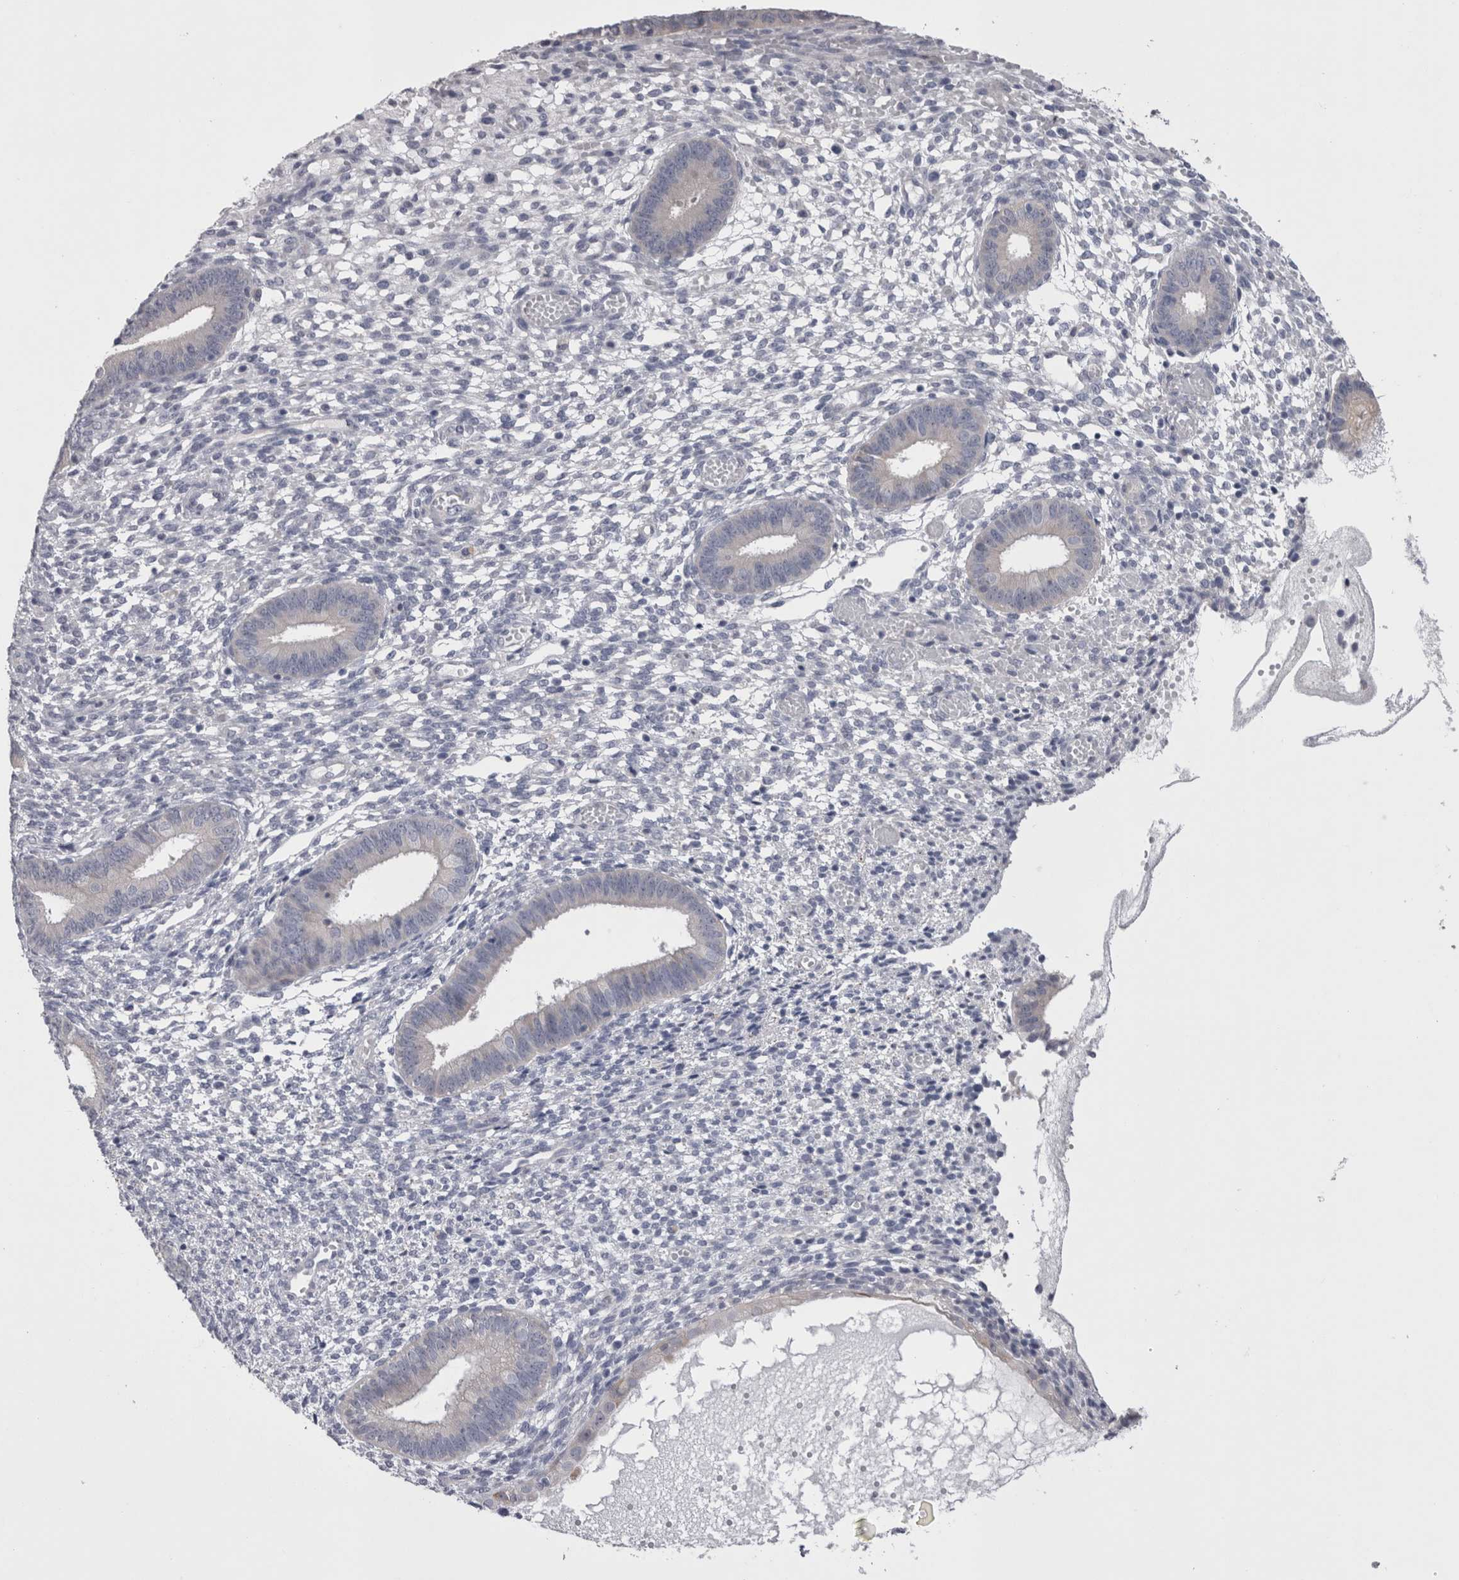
{"staining": {"intensity": "negative", "quantity": "none", "location": "none"}, "tissue": "endometrium", "cell_type": "Cells in endometrial stroma", "image_type": "normal", "snomed": [{"axis": "morphology", "description": "Normal tissue, NOS"}, {"axis": "topography", "description": "Endometrium"}], "caption": "Immunohistochemistry photomicrograph of unremarkable endometrium: human endometrium stained with DAB (3,3'-diaminobenzidine) exhibits no significant protein expression in cells in endometrial stroma.", "gene": "PWP2", "patient": {"sex": "female", "age": 46}}